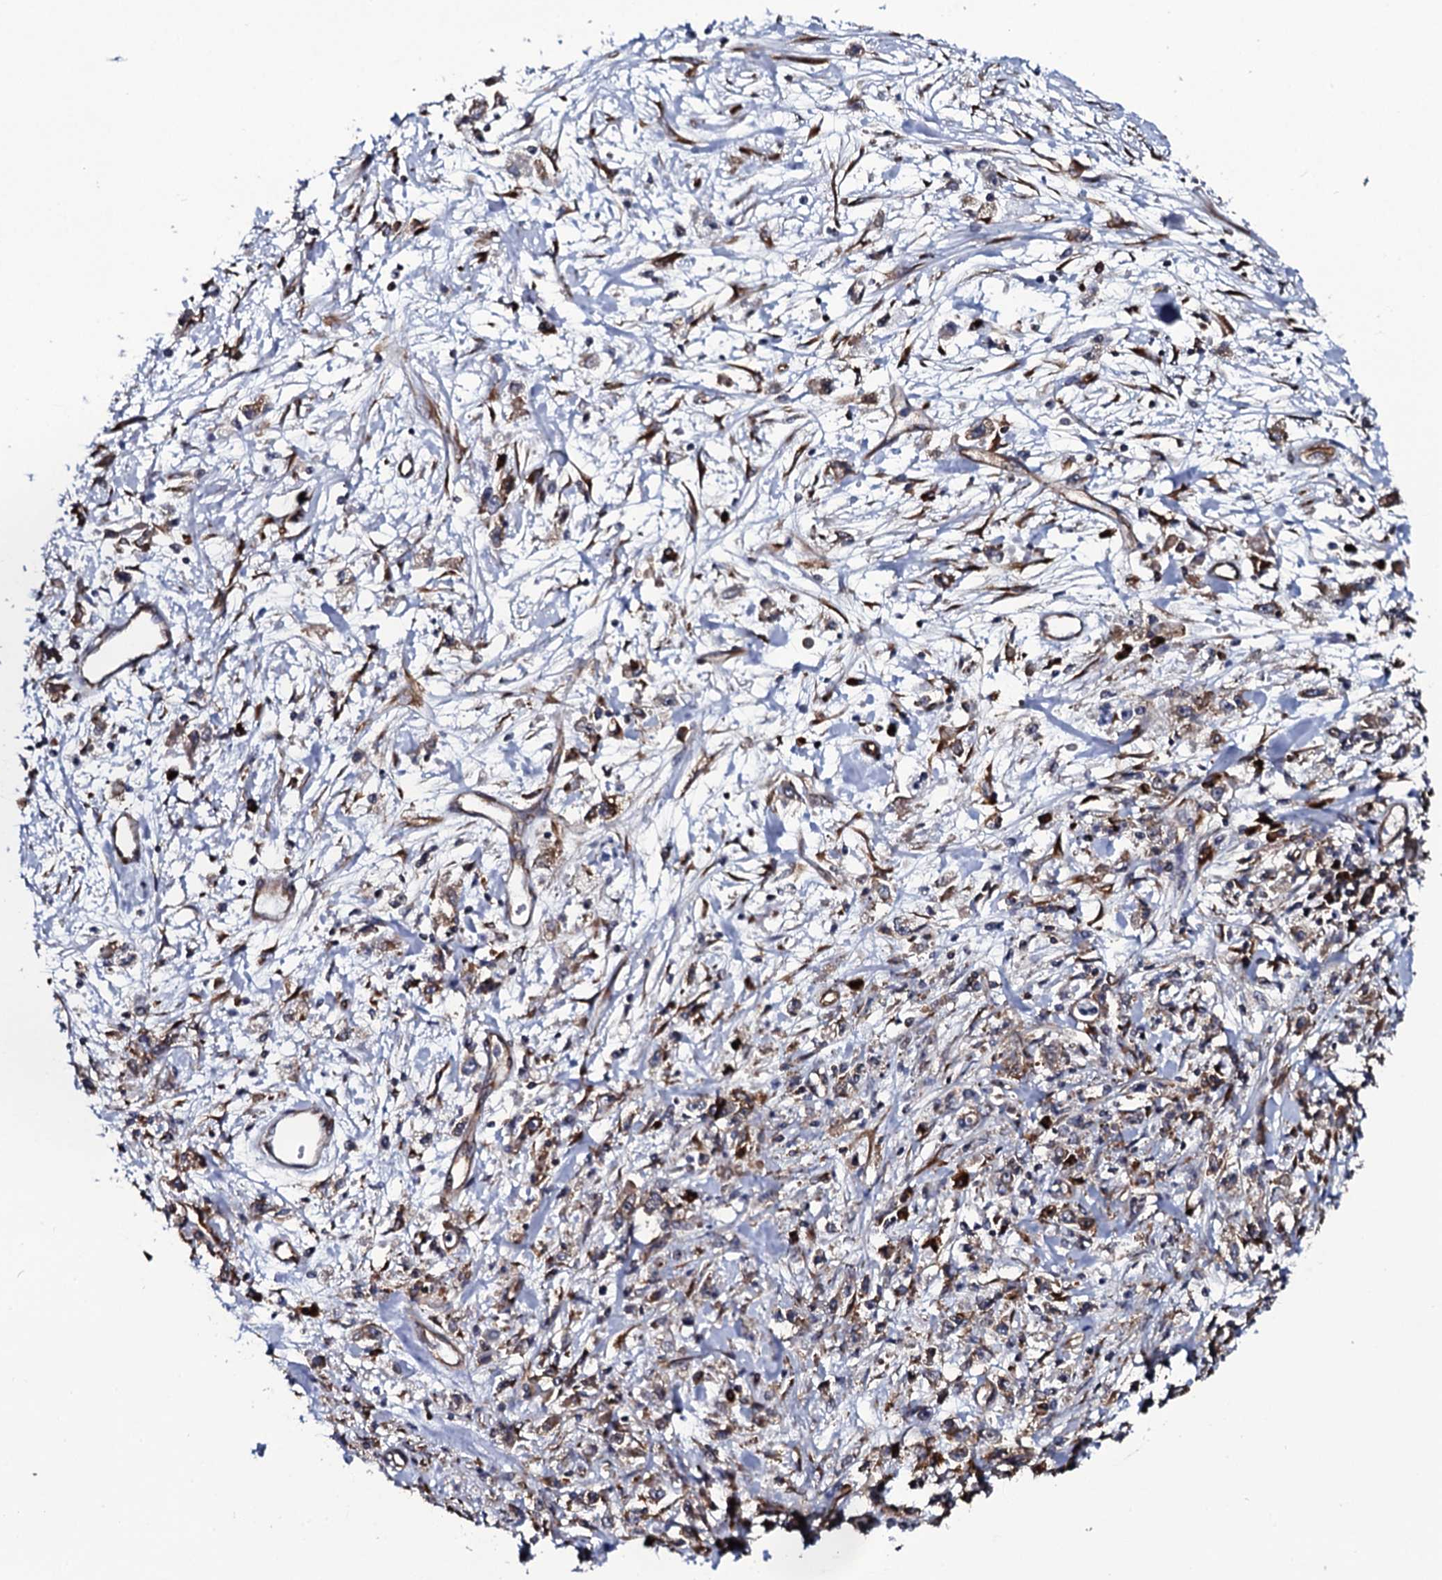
{"staining": {"intensity": "weak", "quantity": ">75%", "location": "cytoplasmic/membranous"}, "tissue": "stomach cancer", "cell_type": "Tumor cells", "image_type": "cancer", "snomed": [{"axis": "morphology", "description": "Adenocarcinoma, NOS"}, {"axis": "topography", "description": "Stomach"}], "caption": "Immunohistochemistry (IHC) staining of stomach cancer, which shows low levels of weak cytoplasmic/membranous positivity in approximately >75% of tumor cells indicating weak cytoplasmic/membranous protein staining. The staining was performed using DAB (brown) for protein detection and nuclei were counterstained in hematoxylin (blue).", "gene": "SPTY2D1", "patient": {"sex": "female", "age": 59}}